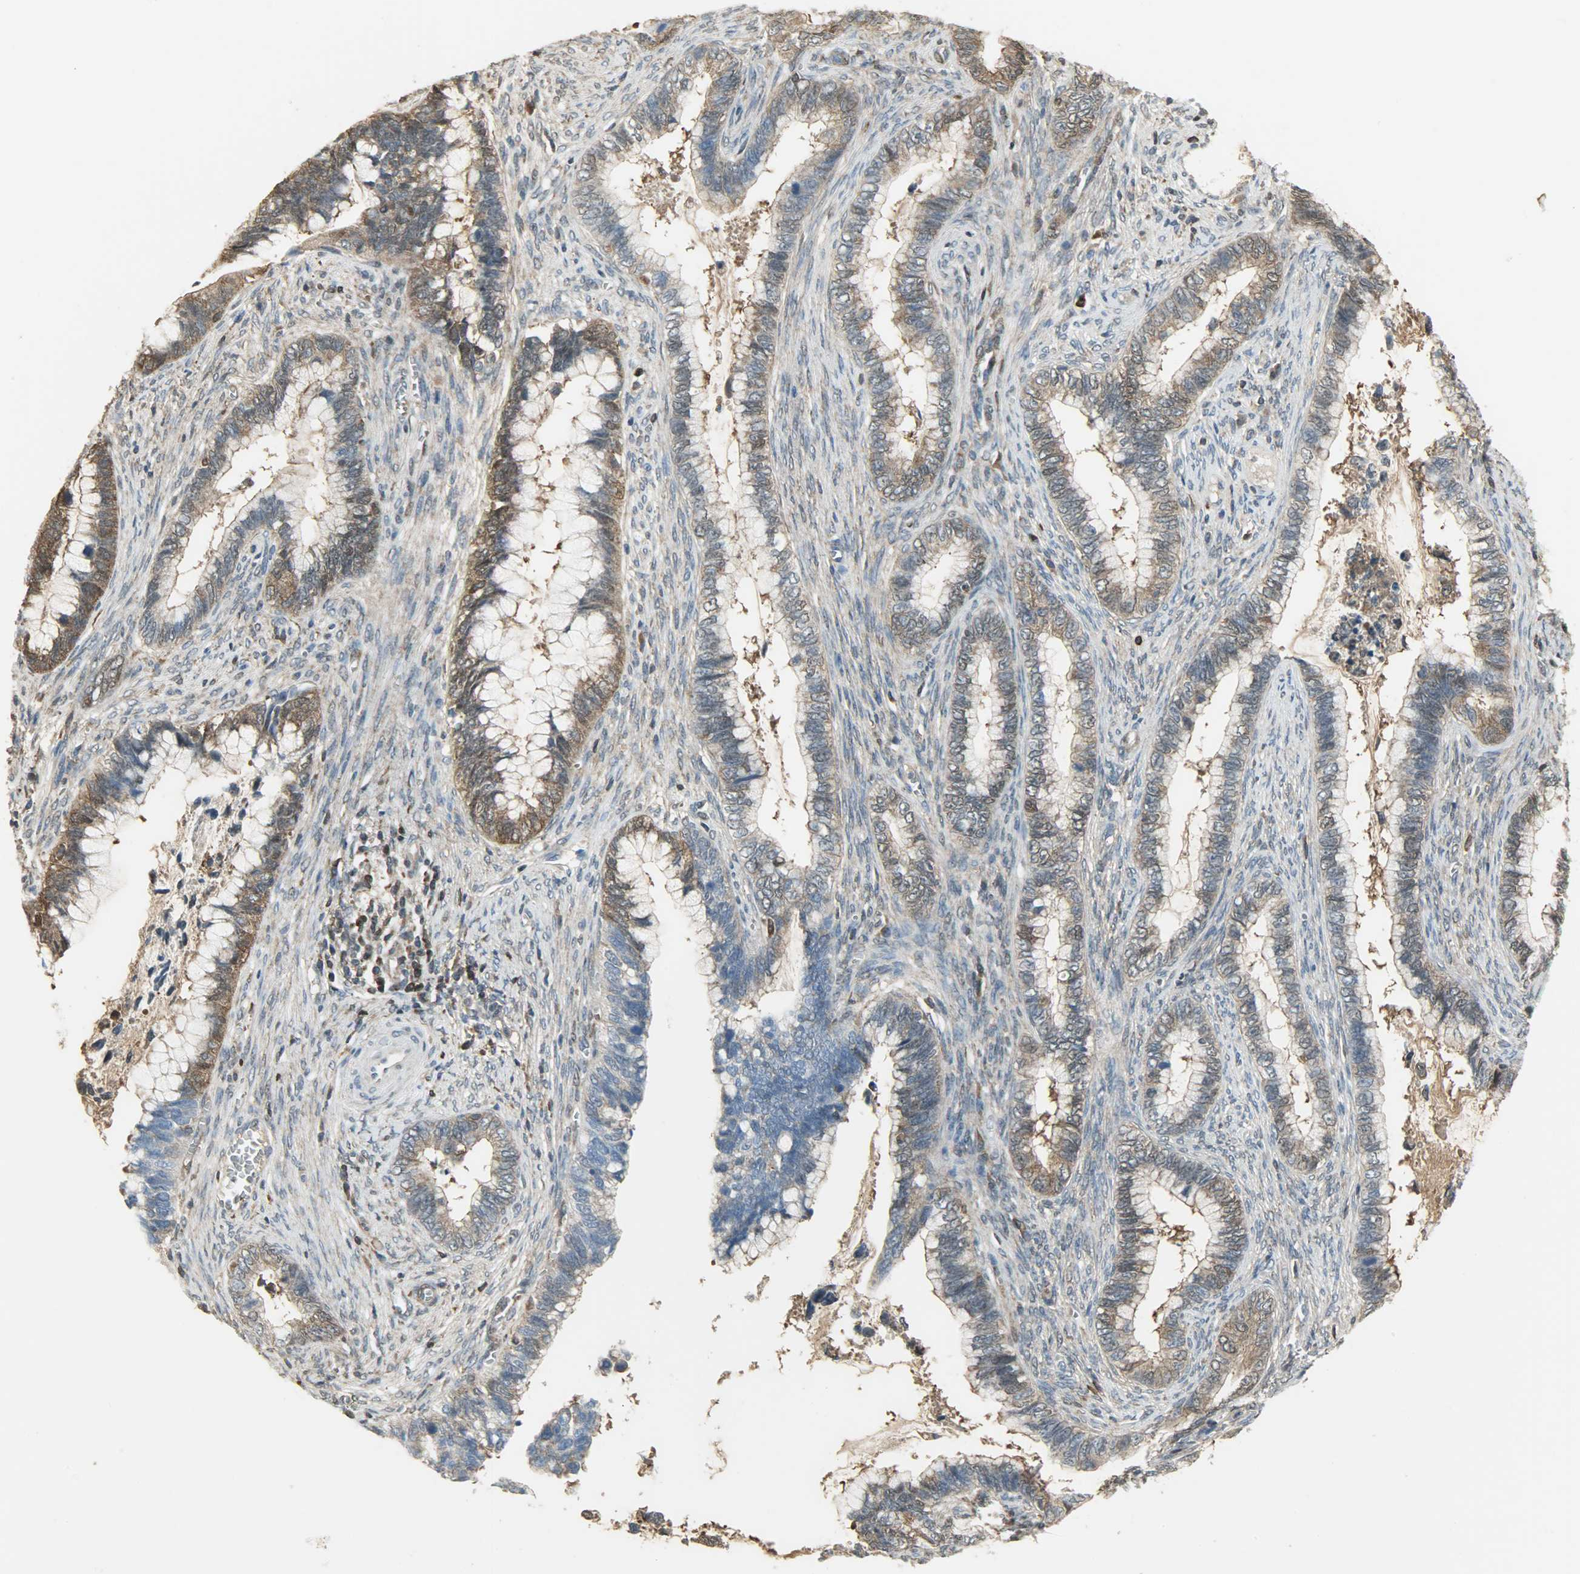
{"staining": {"intensity": "strong", "quantity": ">75%", "location": "cytoplasmic/membranous"}, "tissue": "cervical cancer", "cell_type": "Tumor cells", "image_type": "cancer", "snomed": [{"axis": "morphology", "description": "Adenocarcinoma, NOS"}, {"axis": "topography", "description": "Cervix"}], "caption": "Immunohistochemistry (IHC) of cervical adenocarcinoma displays high levels of strong cytoplasmic/membranous expression in approximately >75% of tumor cells.", "gene": "LDHB", "patient": {"sex": "female", "age": 44}}